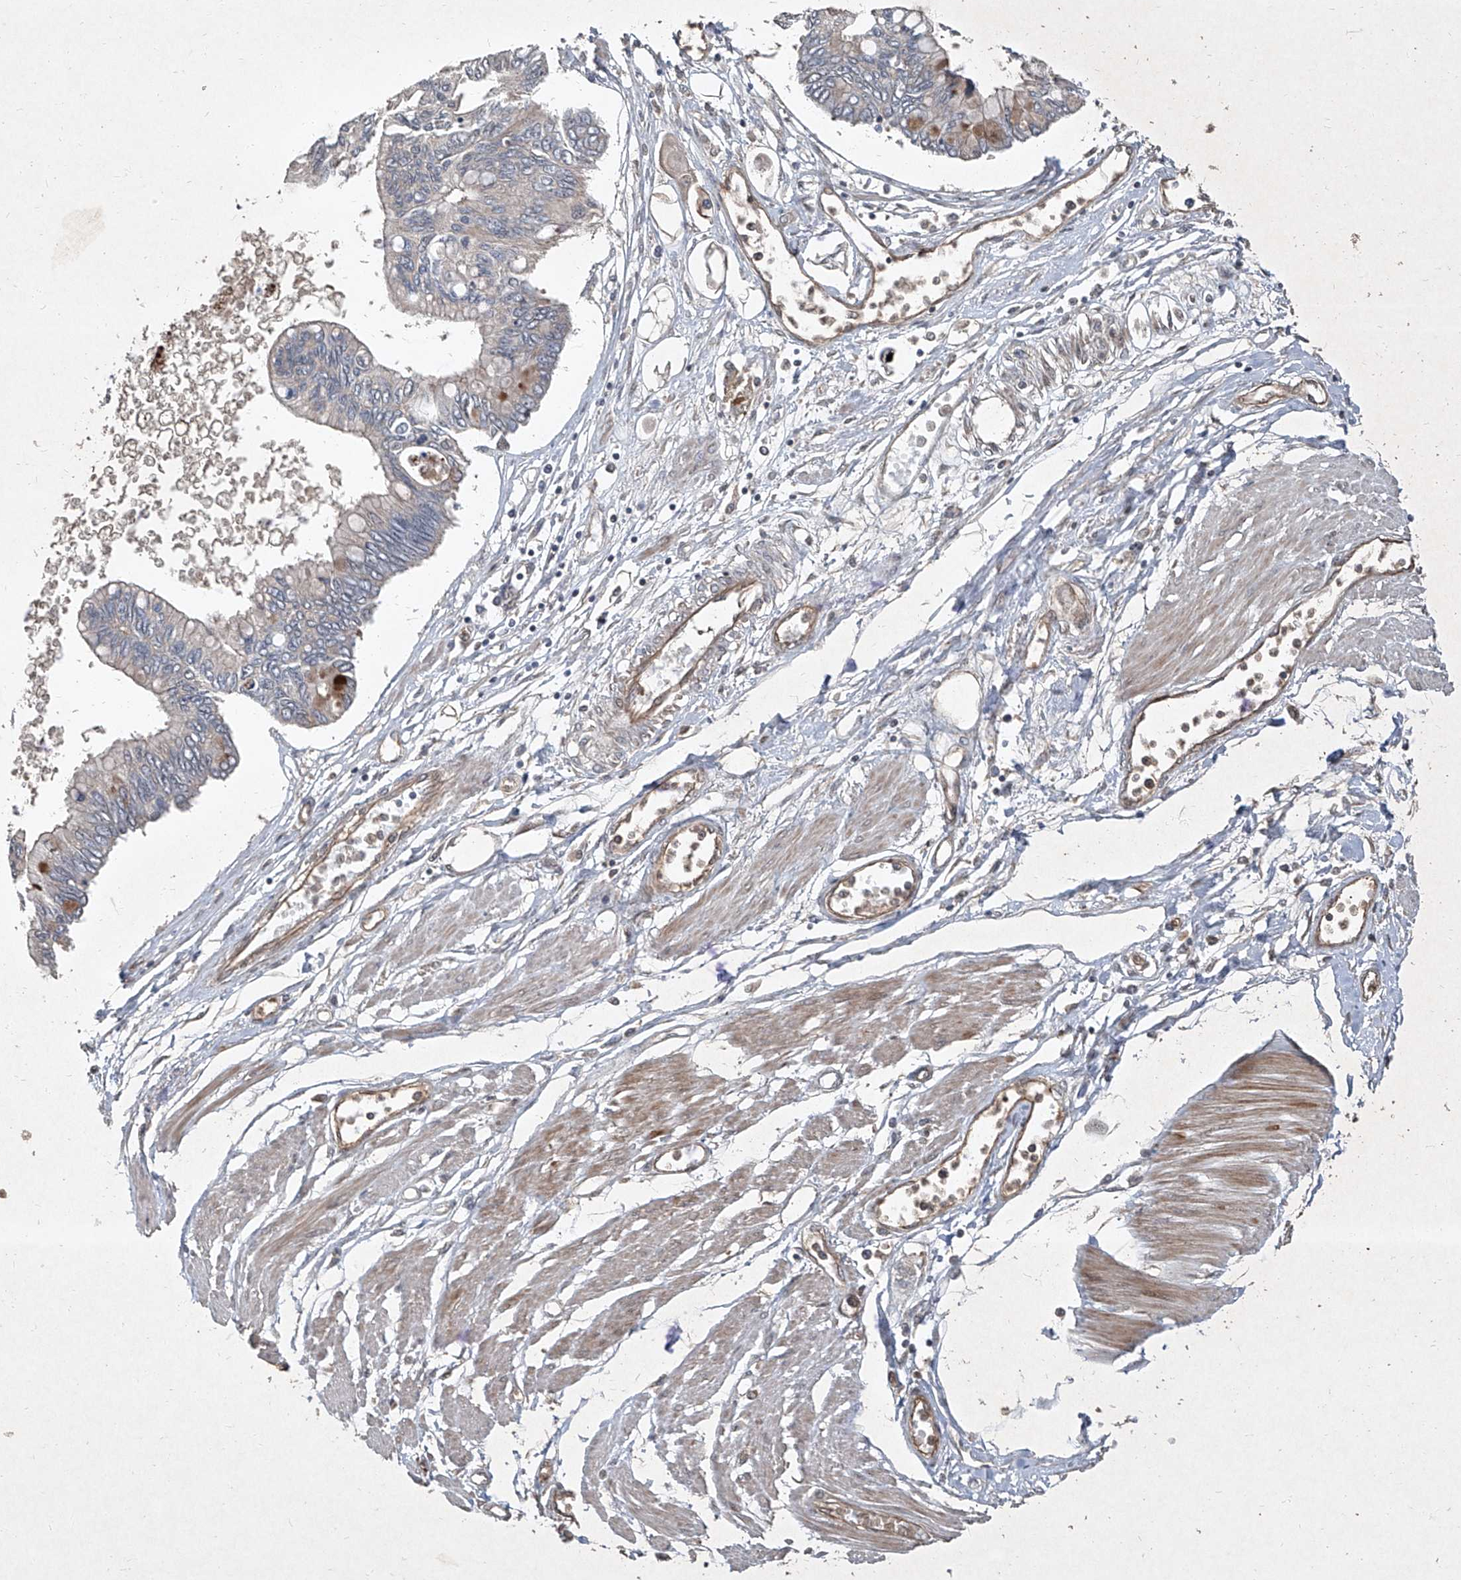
{"staining": {"intensity": "weak", "quantity": "<25%", "location": "cytoplasmic/membranous"}, "tissue": "pancreatic cancer", "cell_type": "Tumor cells", "image_type": "cancer", "snomed": [{"axis": "morphology", "description": "Adenocarcinoma, NOS"}, {"axis": "topography", "description": "Pancreas"}], "caption": "High power microscopy photomicrograph of an immunohistochemistry histopathology image of adenocarcinoma (pancreatic), revealing no significant positivity in tumor cells.", "gene": "CCN1", "patient": {"sex": "female", "age": 77}}